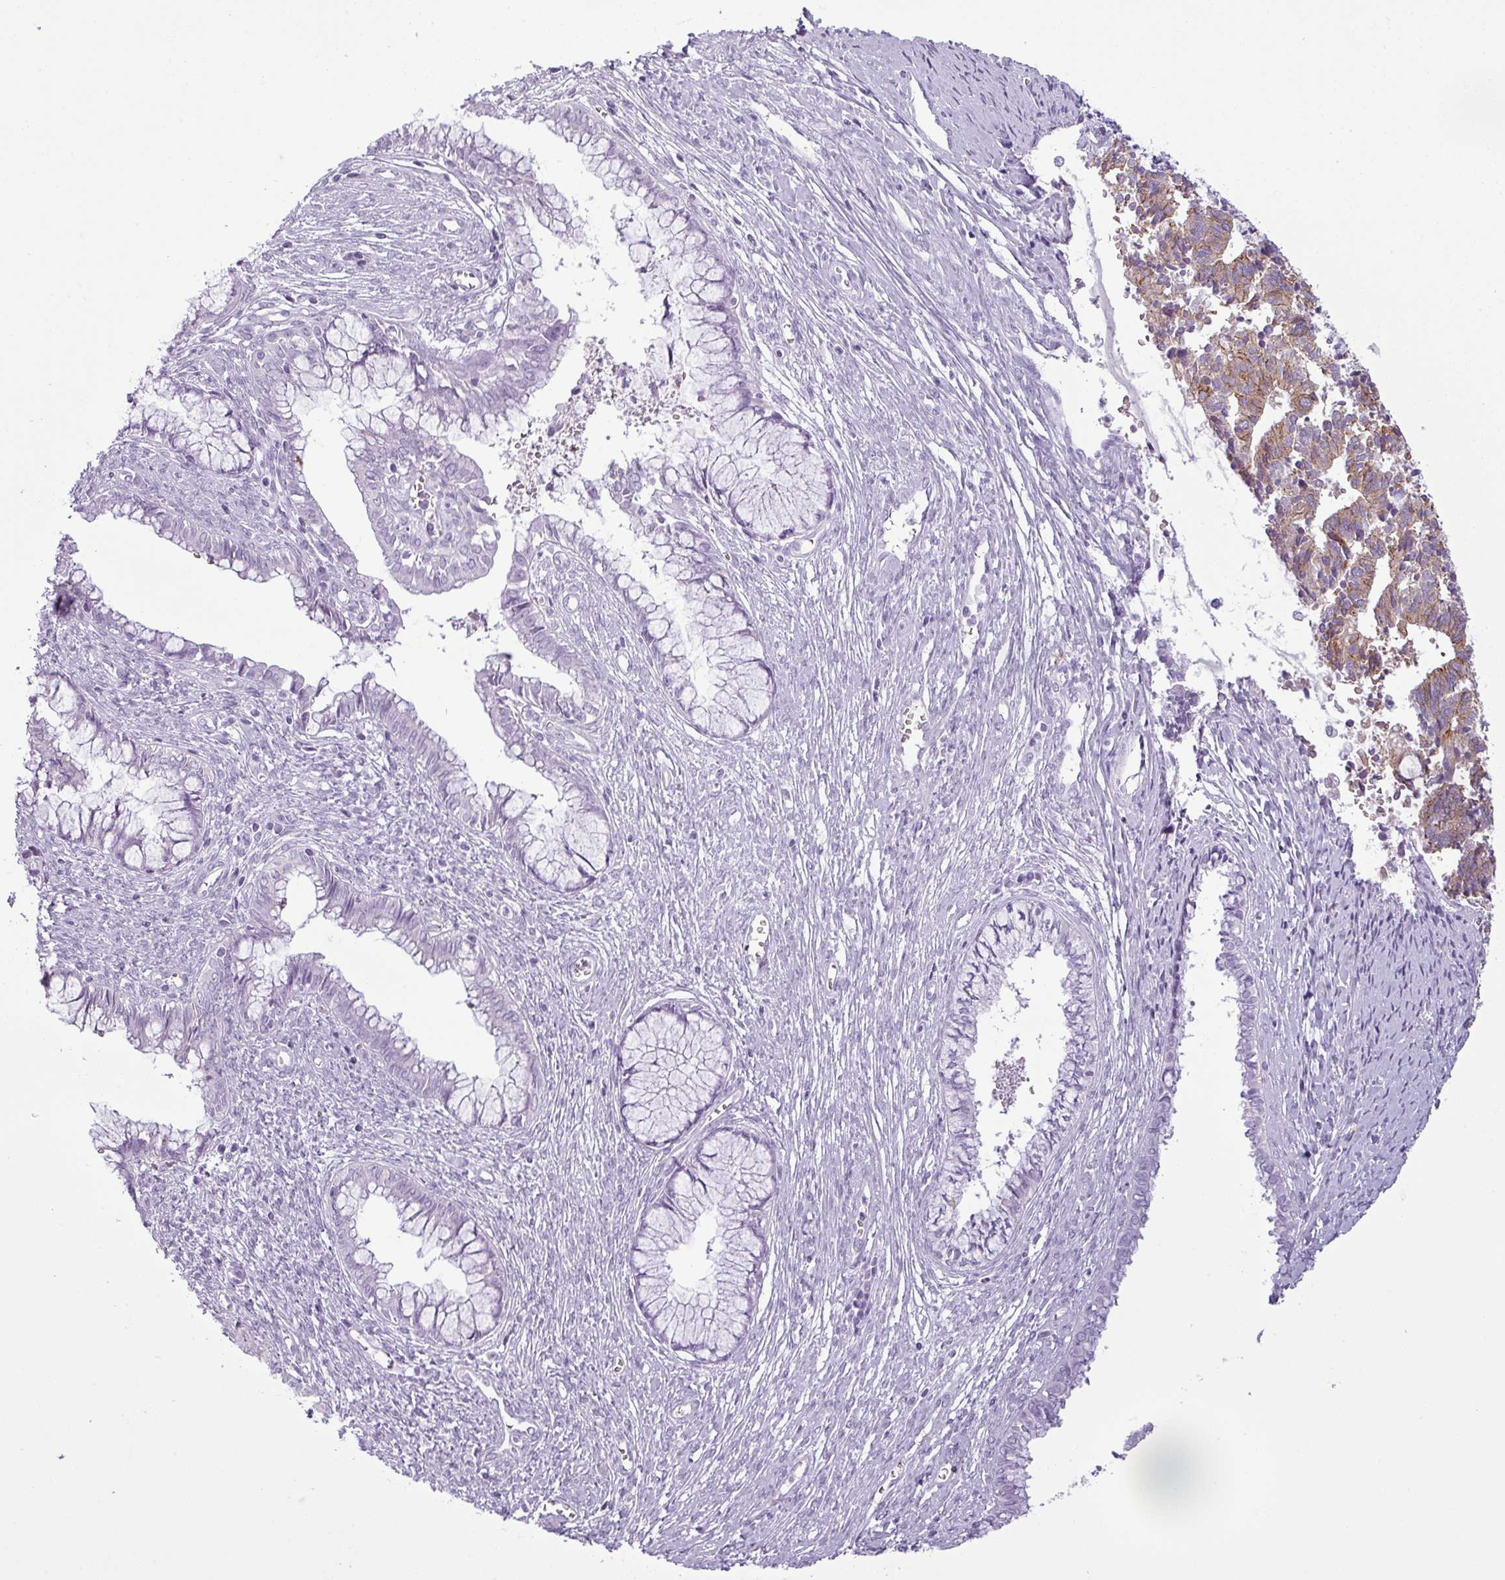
{"staining": {"intensity": "moderate", "quantity": "<25%", "location": "cytoplasmic/membranous"}, "tissue": "cervical cancer", "cell_type": "Tumor cells", "image_type": "cancer", "snomed": [{"axis": "morphology", "description": "Adenocarcinoma, NOS"}, {"axis": "topography", "description": "Cervix"}], "caption": "High-power microscopy captured an IHC histopathology image of adenocarcinoma (cervical), revealing moderate cytoplasmic/membranous expression in approximately <25% of tumor cells. Using DAB (3,3'-diaminobenzidine) (brown) and hematoxylin (blue) stains, captured at high magnification using brightfield microscopy.", "gene": "CDH16", "patient": {"sex": "female", "age": 44}}